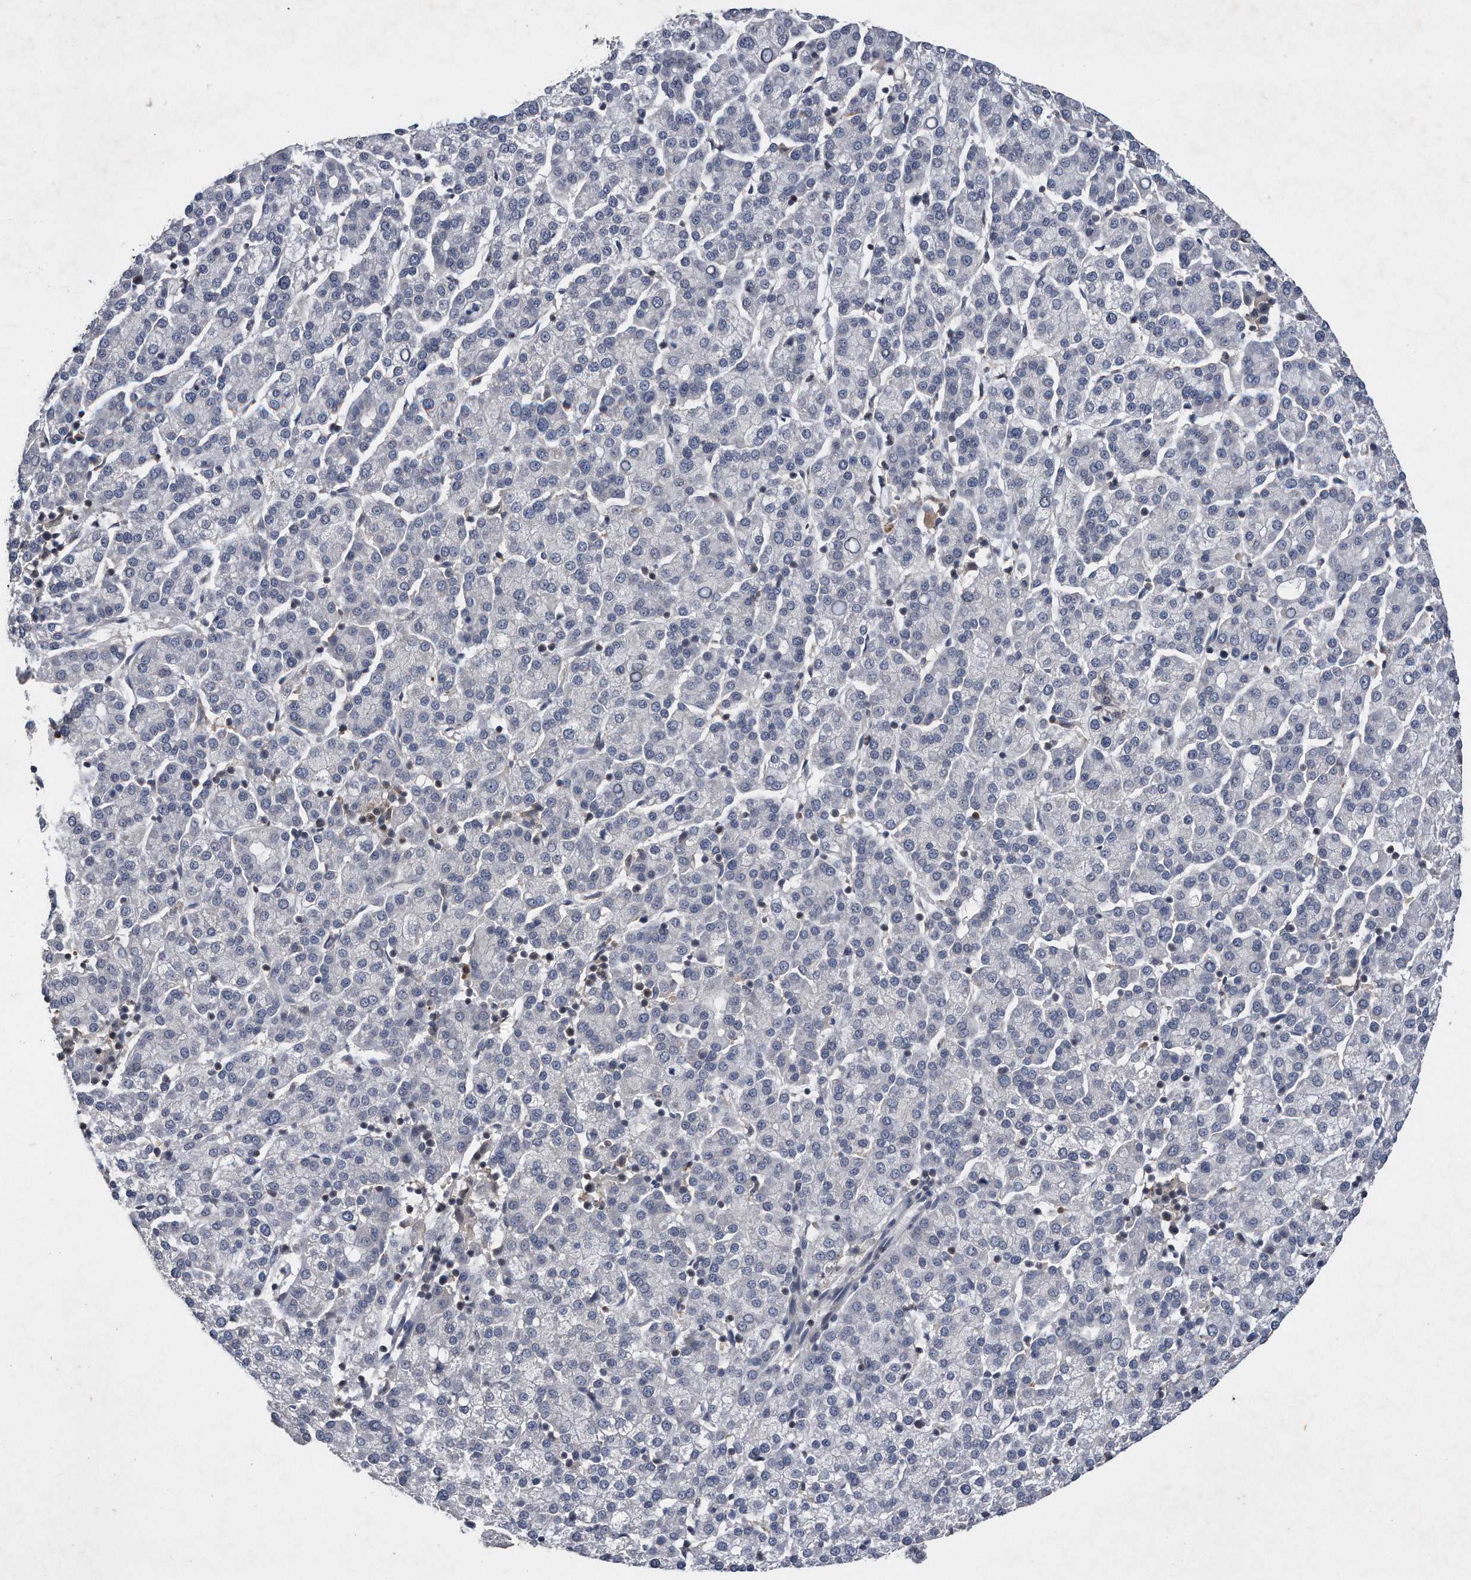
{"staining": {"intensity": "negative", "quantity": "none", "location": "none"}, "tissue": "liver cancer", "cell_type": "Tumor cells", "image_type": "cancer", "snomed": [{"axis": "morphology", "description": "Carcinoma, Hepatocellular, NOS"}, {"axis": "topography", "description": "Liver"}], "caption": "An IHC photomicrograph of hepatocellular carcinoma (liver) is shown. There is no staining in tumor cells of hepatocellular carcinoma (liver).", "gene": "VIRMA", "patient": {"sex": "female", "age": 58}}